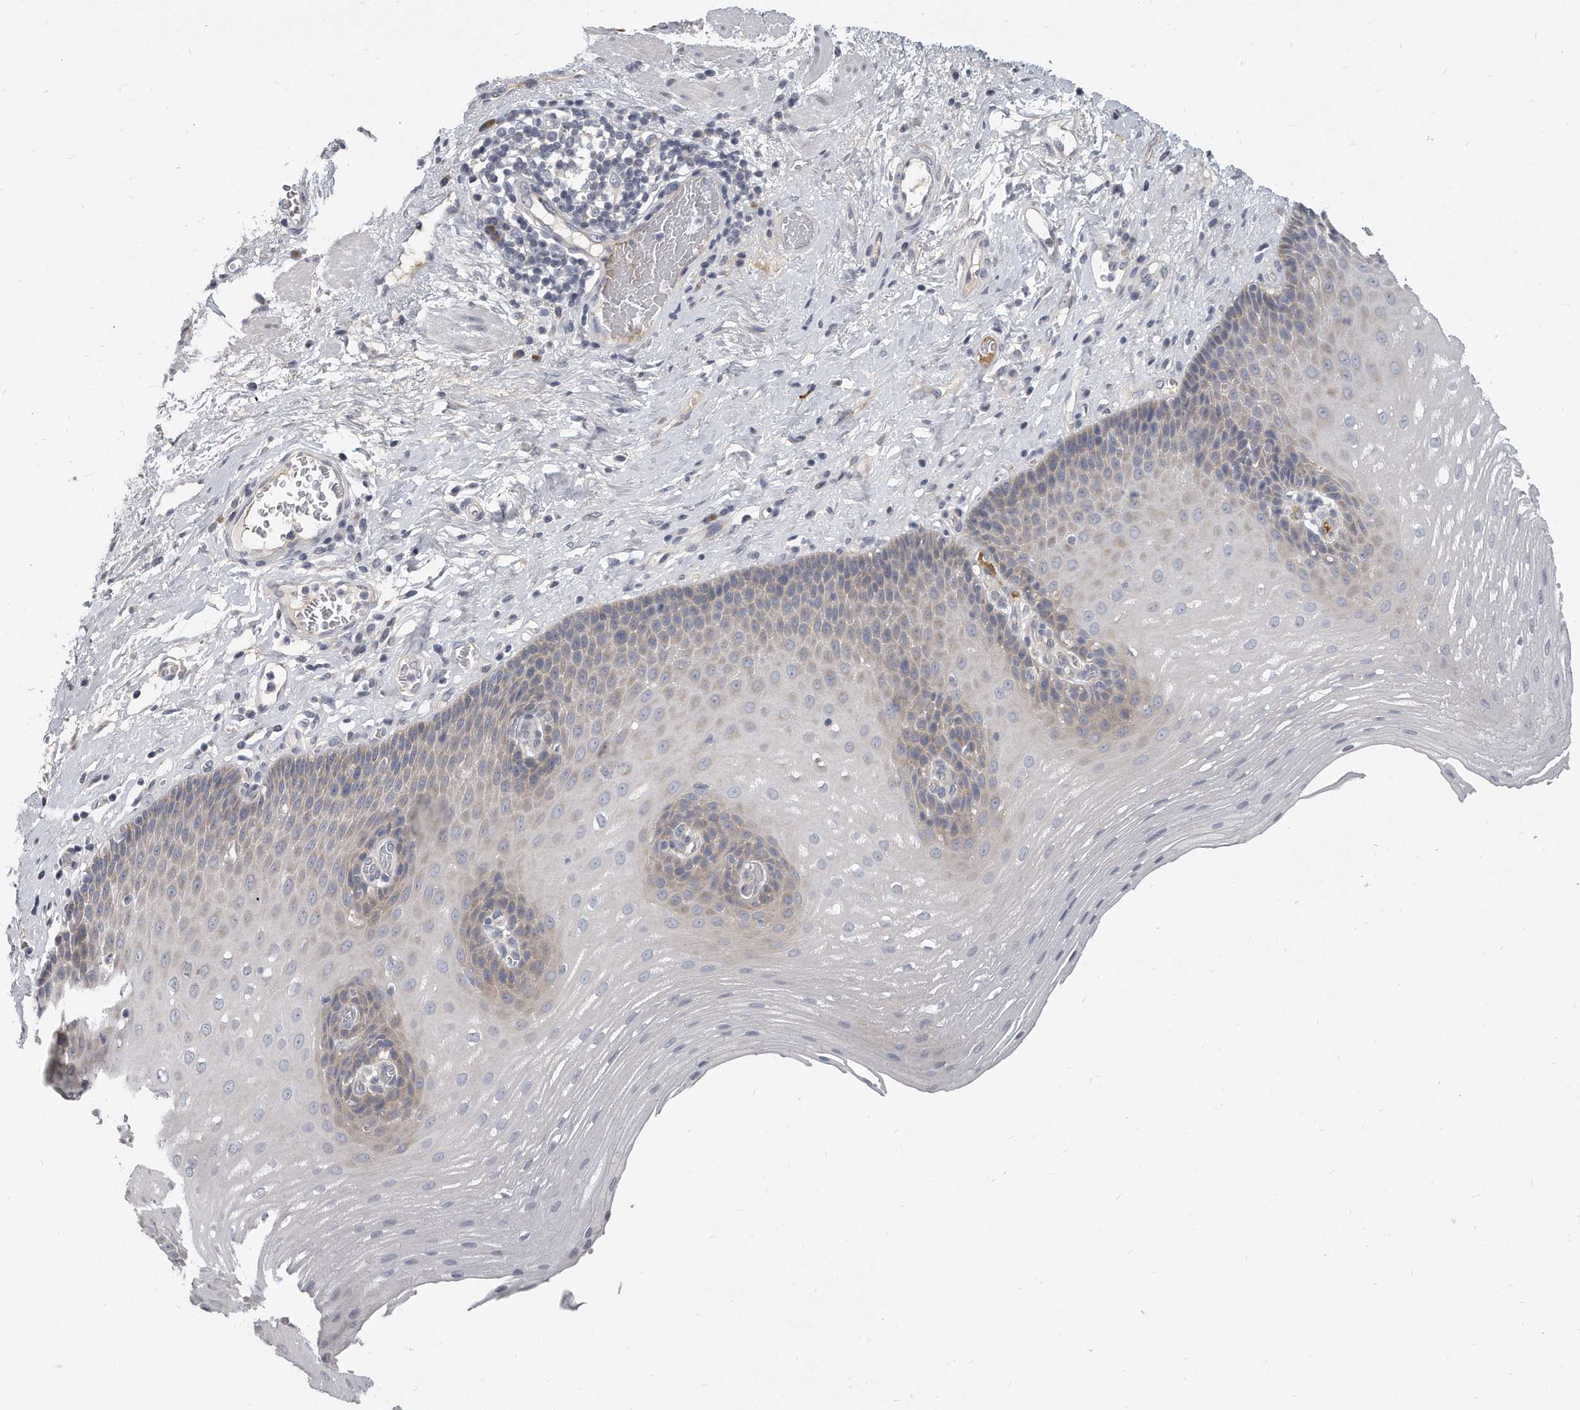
{"staining": {"intensity": "weak", "quantity": "<25%", "location": "cytoplasmic/membranous"}, "tissue": "esophagus", "cell_type": "Squamous epithelial cells", "image_type": "normal", "snomed": [{"axis": "morphology", "description": "Normal tissue, NOS"}, {"axis": "topography", "description": "Esophagus"}], "caption": "IHC image of benign esophagus: esophagus stained with DAB reveals no significant protein positivity in squamous epithelial cells.", "gene": "PLEKHA6", "patient": {"sex": "male", "age": 62}}